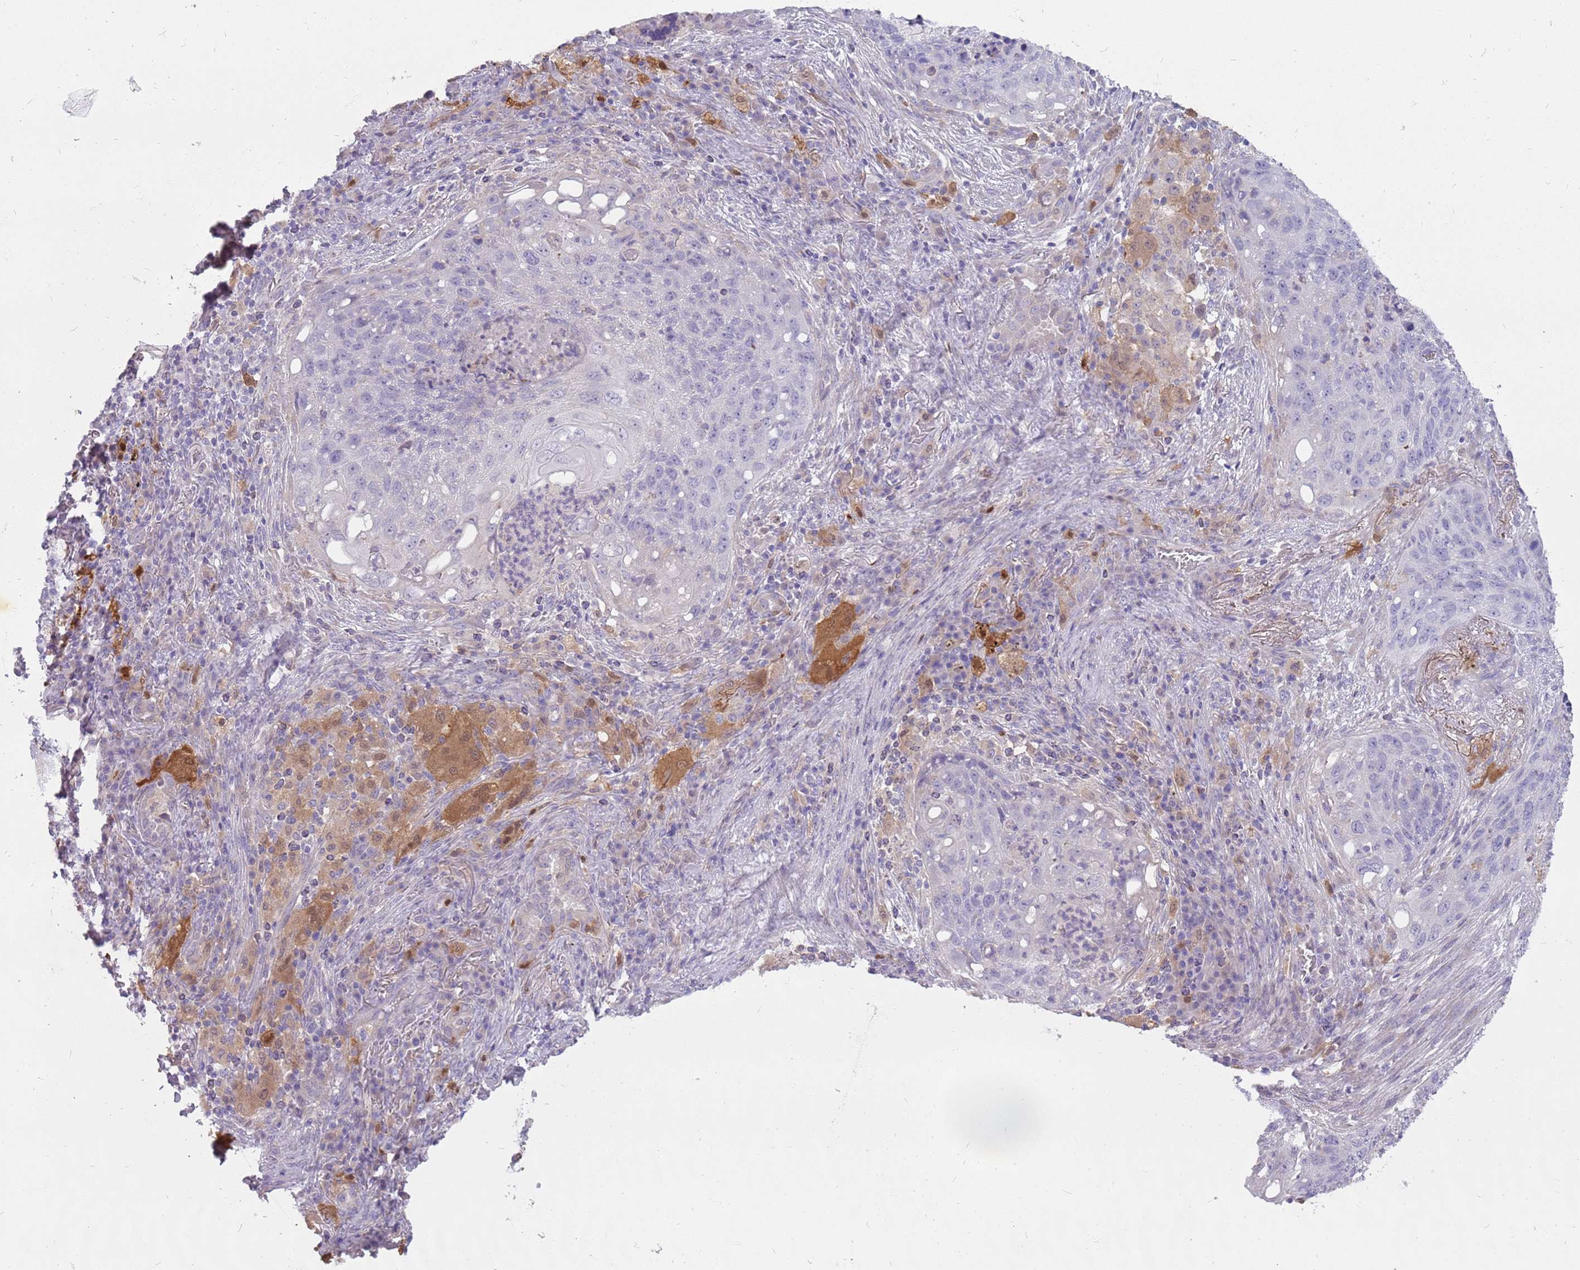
{"staining": {"intensity": "negative", "quantity": "none", "location": "none"}, "tissue": "lung cancer", "cell_type": "Tumor cells", "image_type": "cancer", "snomed": [{"axis": "morphology", "description": "Squamous cell carcinoma, NOS"}, {"axis": "topography", "description": "Lung"}], "caption": "Tumor cells are negative for protein expression in human lung cancer (squamous cell carcinoma).", "gene": "DIPK1C", "patient": {"sex": "female", "age": 63}}